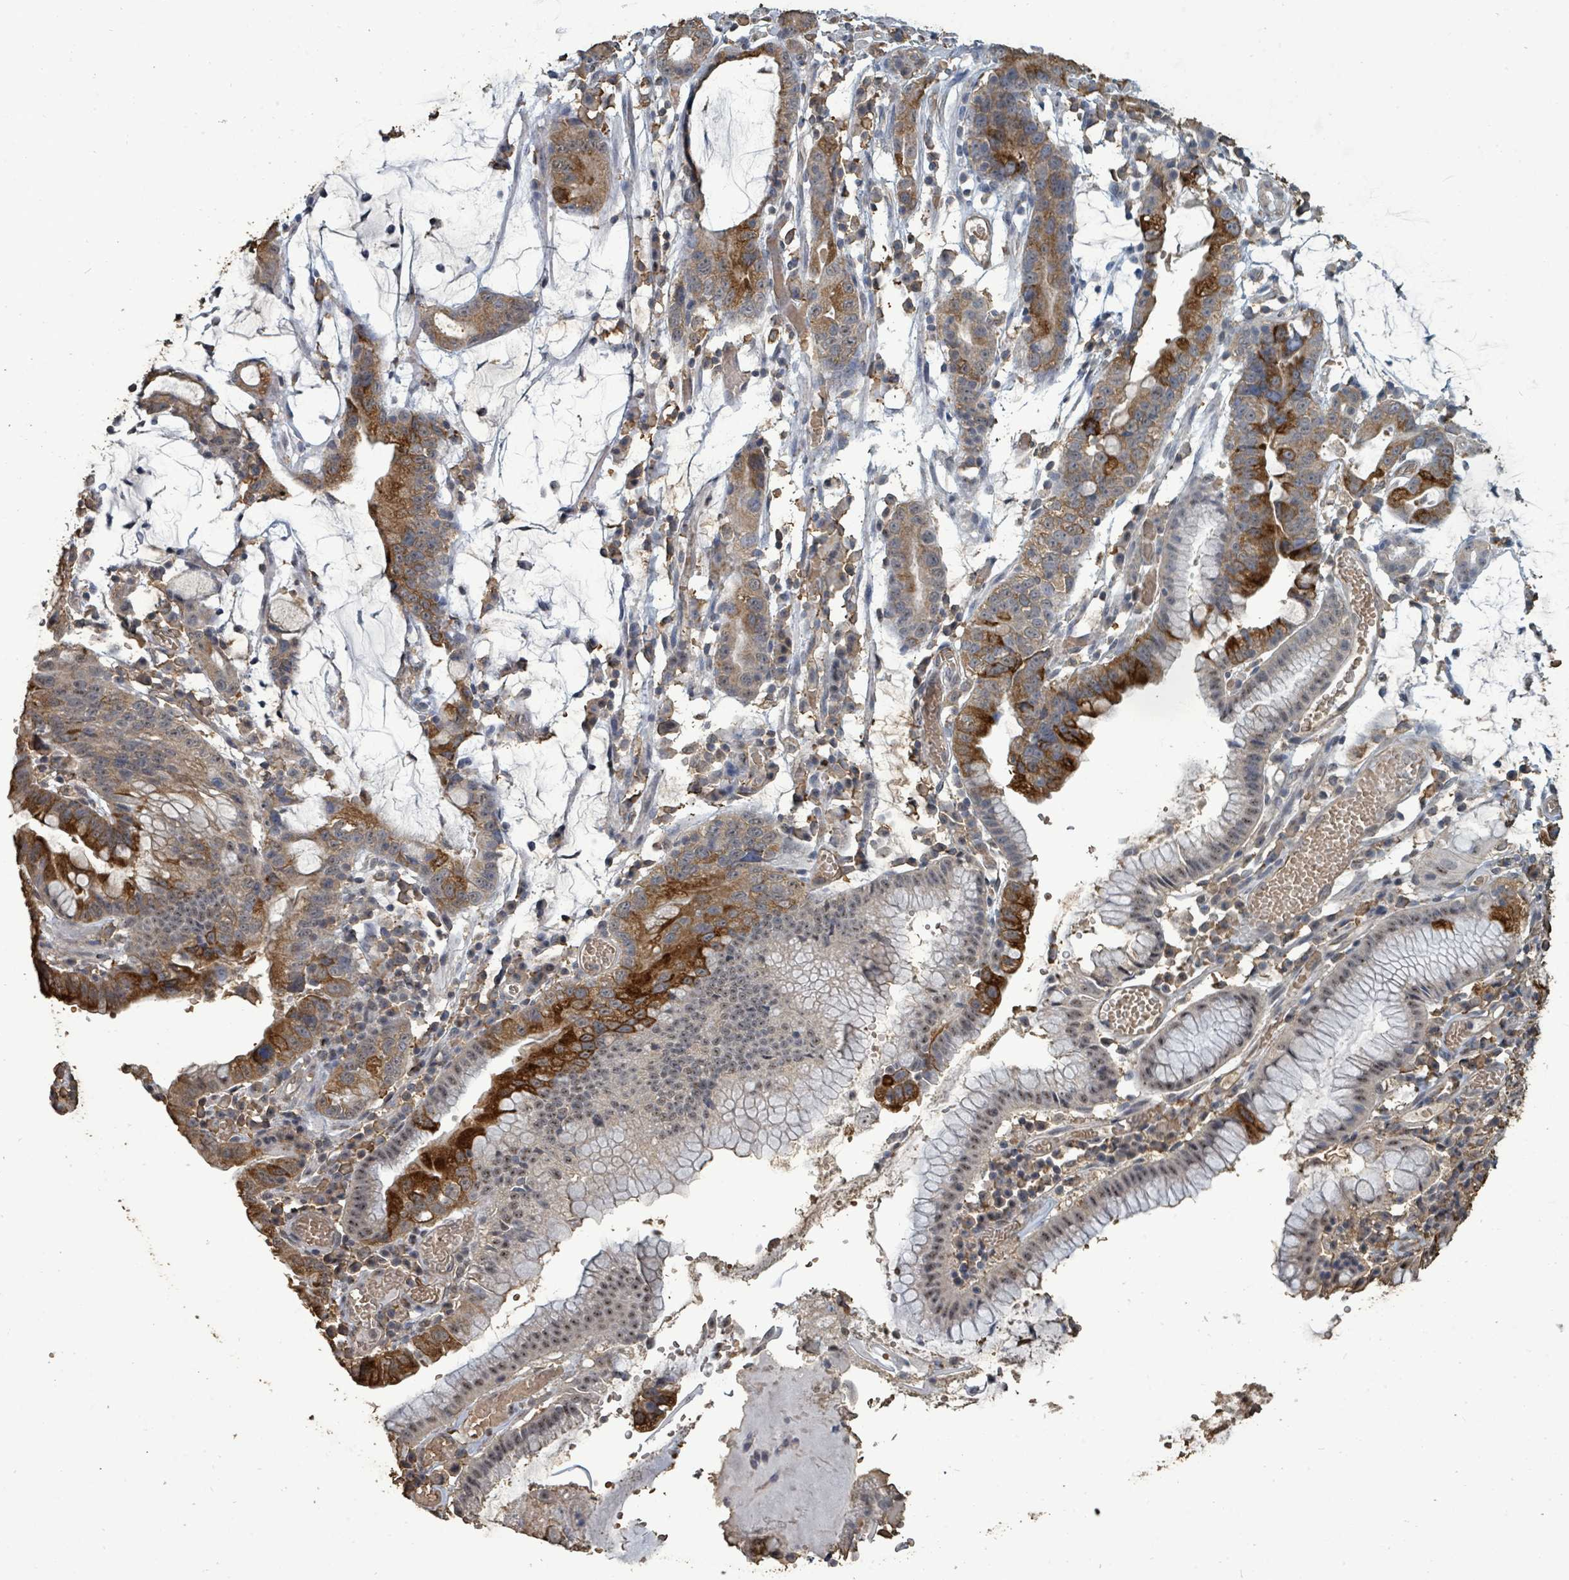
{"staining": {"intensity": "strong", "quantity": "25%-75%", "location": "cytoplasmic/membranous"}, "tissue": "stomach cancer", "cell_type": "Tumor cells", "image_type": "cancer", "snomed": [{"axis": "morphology", "description": "Adenocarcinoma, NOS"}, {"axis": "topography", "description": "Stomach"}], "caption": "Tumor cells demonstrate high levels of strong cytoplasmic/membranous expression in about 25%-75% of cells in human adenocarcinoma (stomach).", "gene": "C6orf52", "patient": {"sex": "male", "age": 55}}